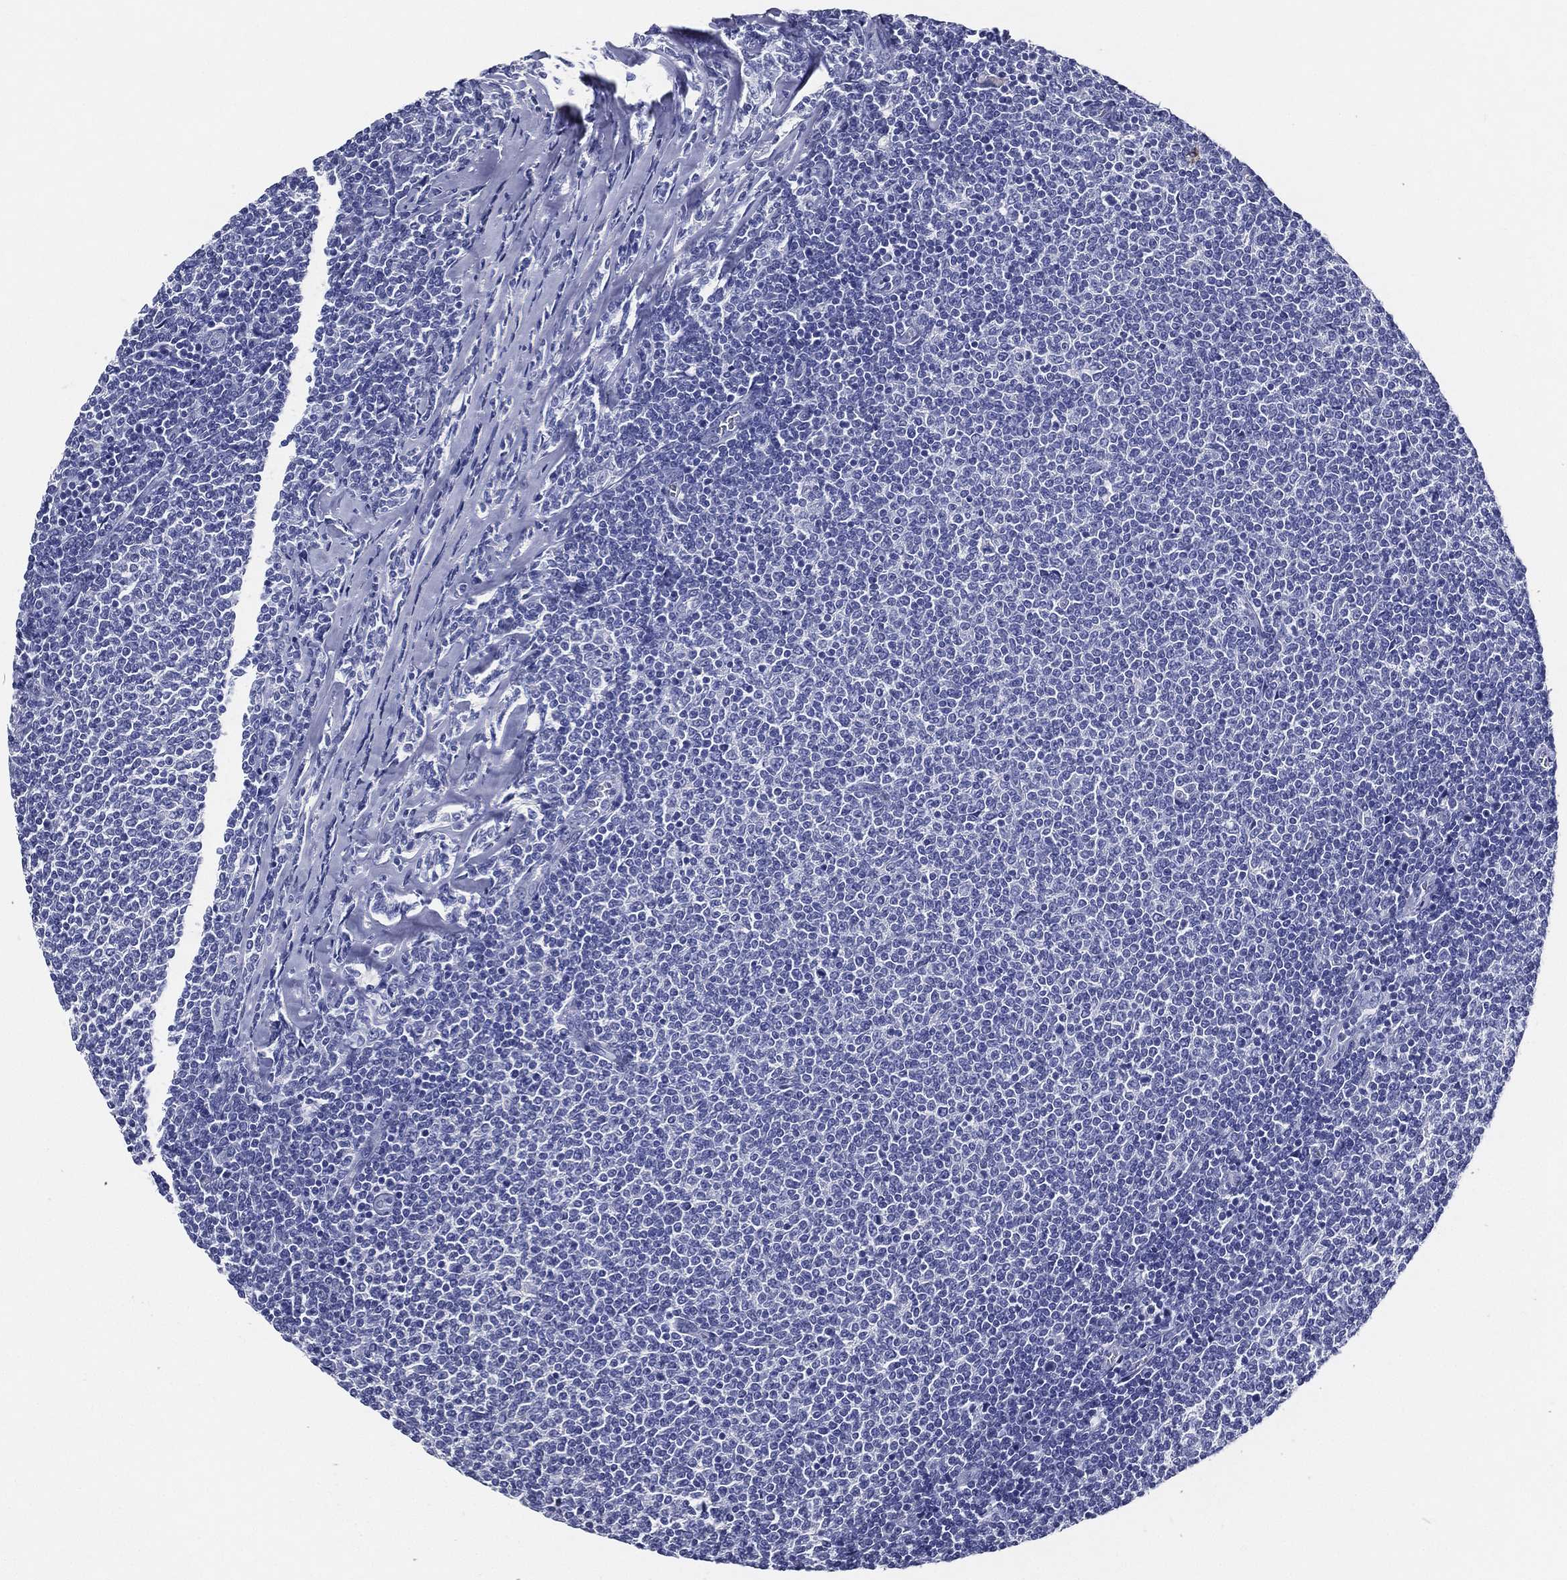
{"staining": {"intensity": "negative", "quantity": "none", "location": "none"}, "tissue": "lymphoma", "cell_type": "Tumor cells", "image_type": "cancer", "snomed": [{"axis": "morphology", "description": "Malignant lymphoma, non-Hodgkin's type, Low grade"}, {"axis": "topography", "description": "Lymph node"}], "caption": "There is no significant staining in tumor cells of lymphoma.", "gene": "ACE2", "patient": {"sex": "male", "age": 52}}